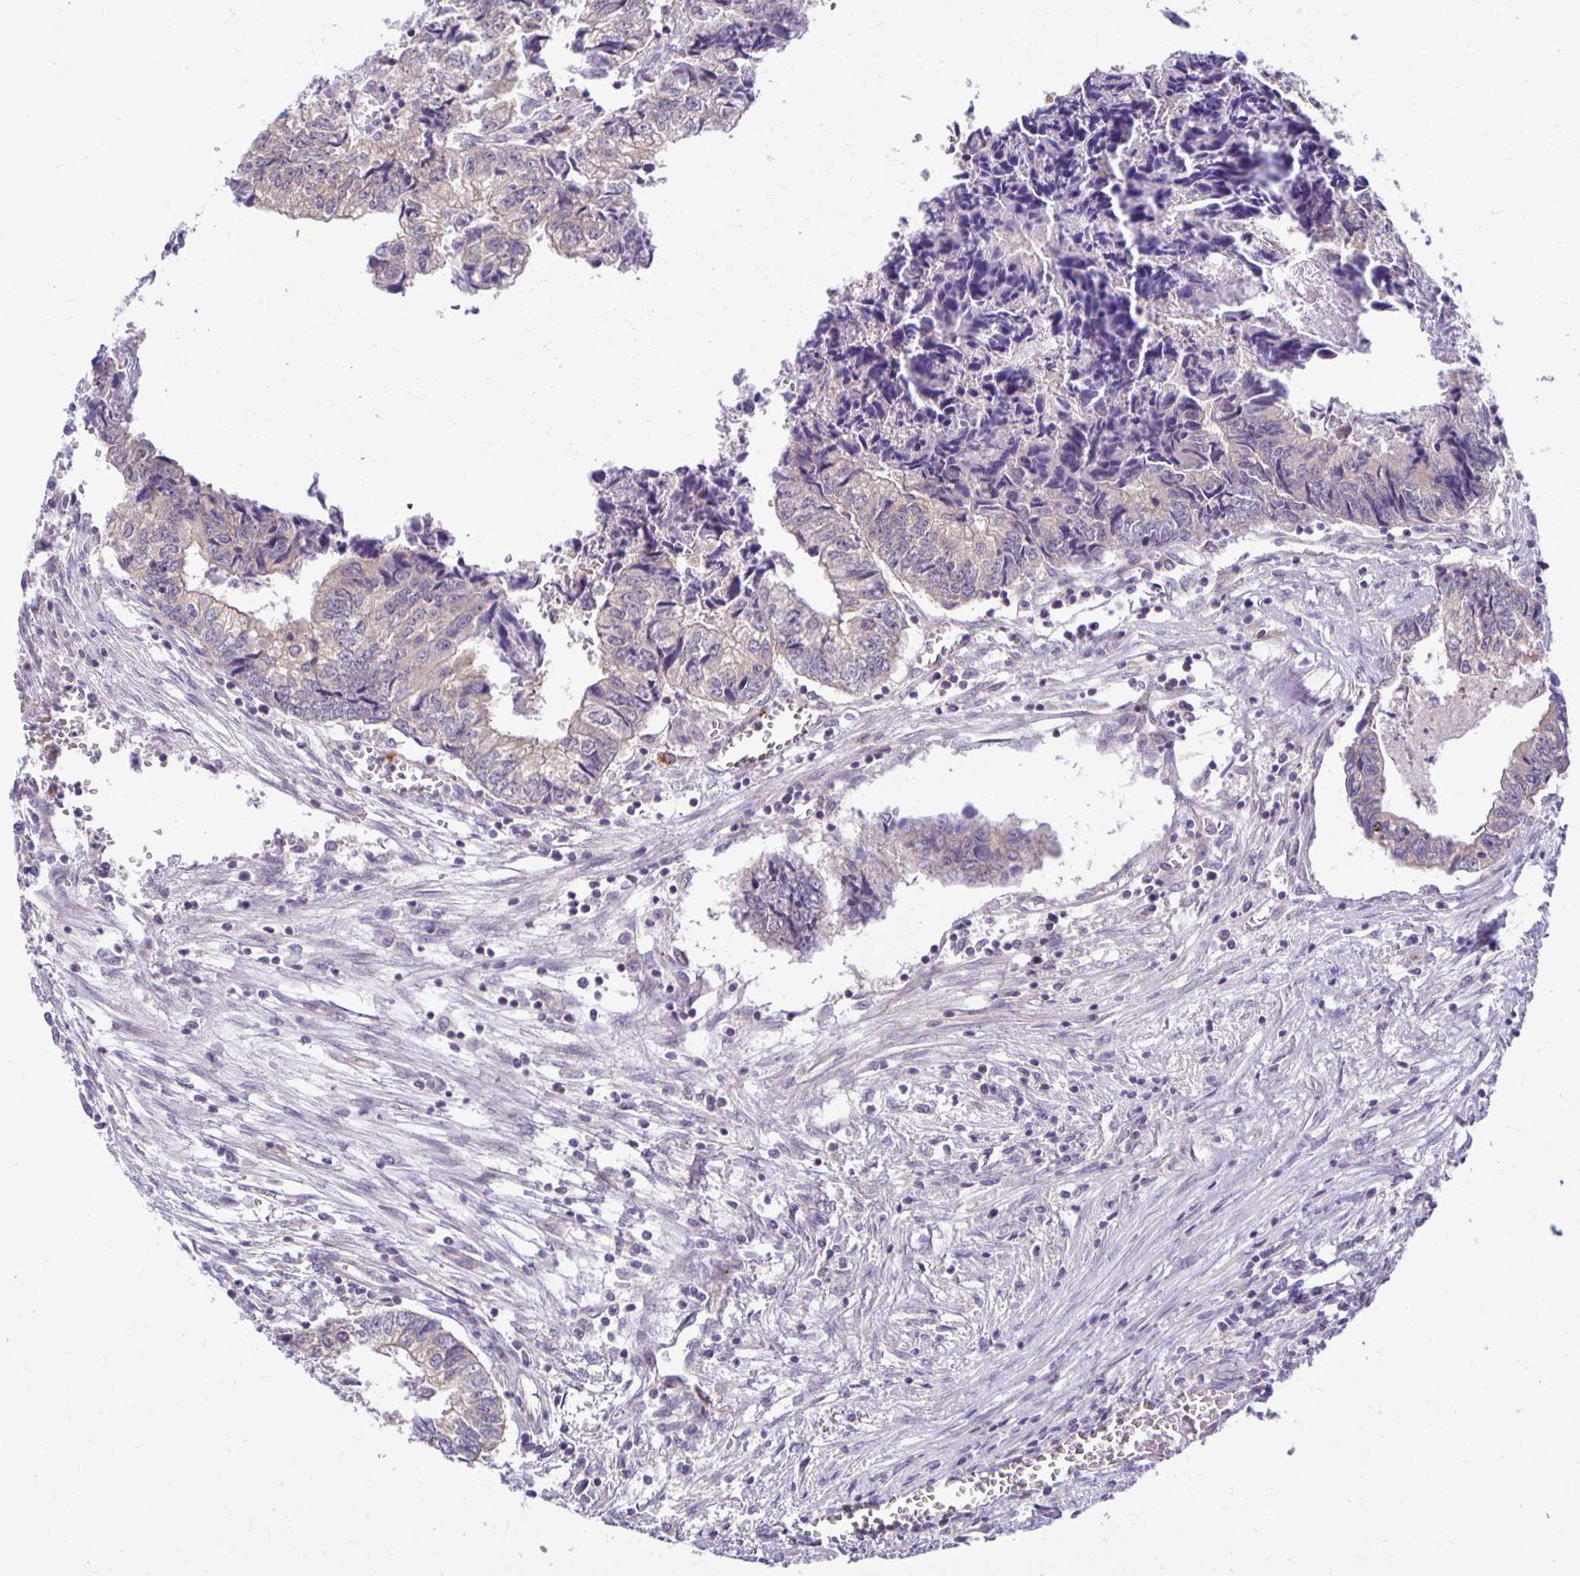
{"staining": {"intensity": "negative", "quantity": "none", "location": "none"}, "tissue": "colorectal cancer", "cell_type": "Tumor cells", "image_type": "cancer", "snomed": [{"axis": "morphology", "description": "Adenocarcinoma, NOS"}, {"axis": "topography", "description": "Colon"}], "caption": "Colorectal adenocarcinoma was stained to show a protein in brown. There is no significant positivity in tumor cells.", "gene": "MIEN1", "patient": {"sex": "male", "age": 86}}